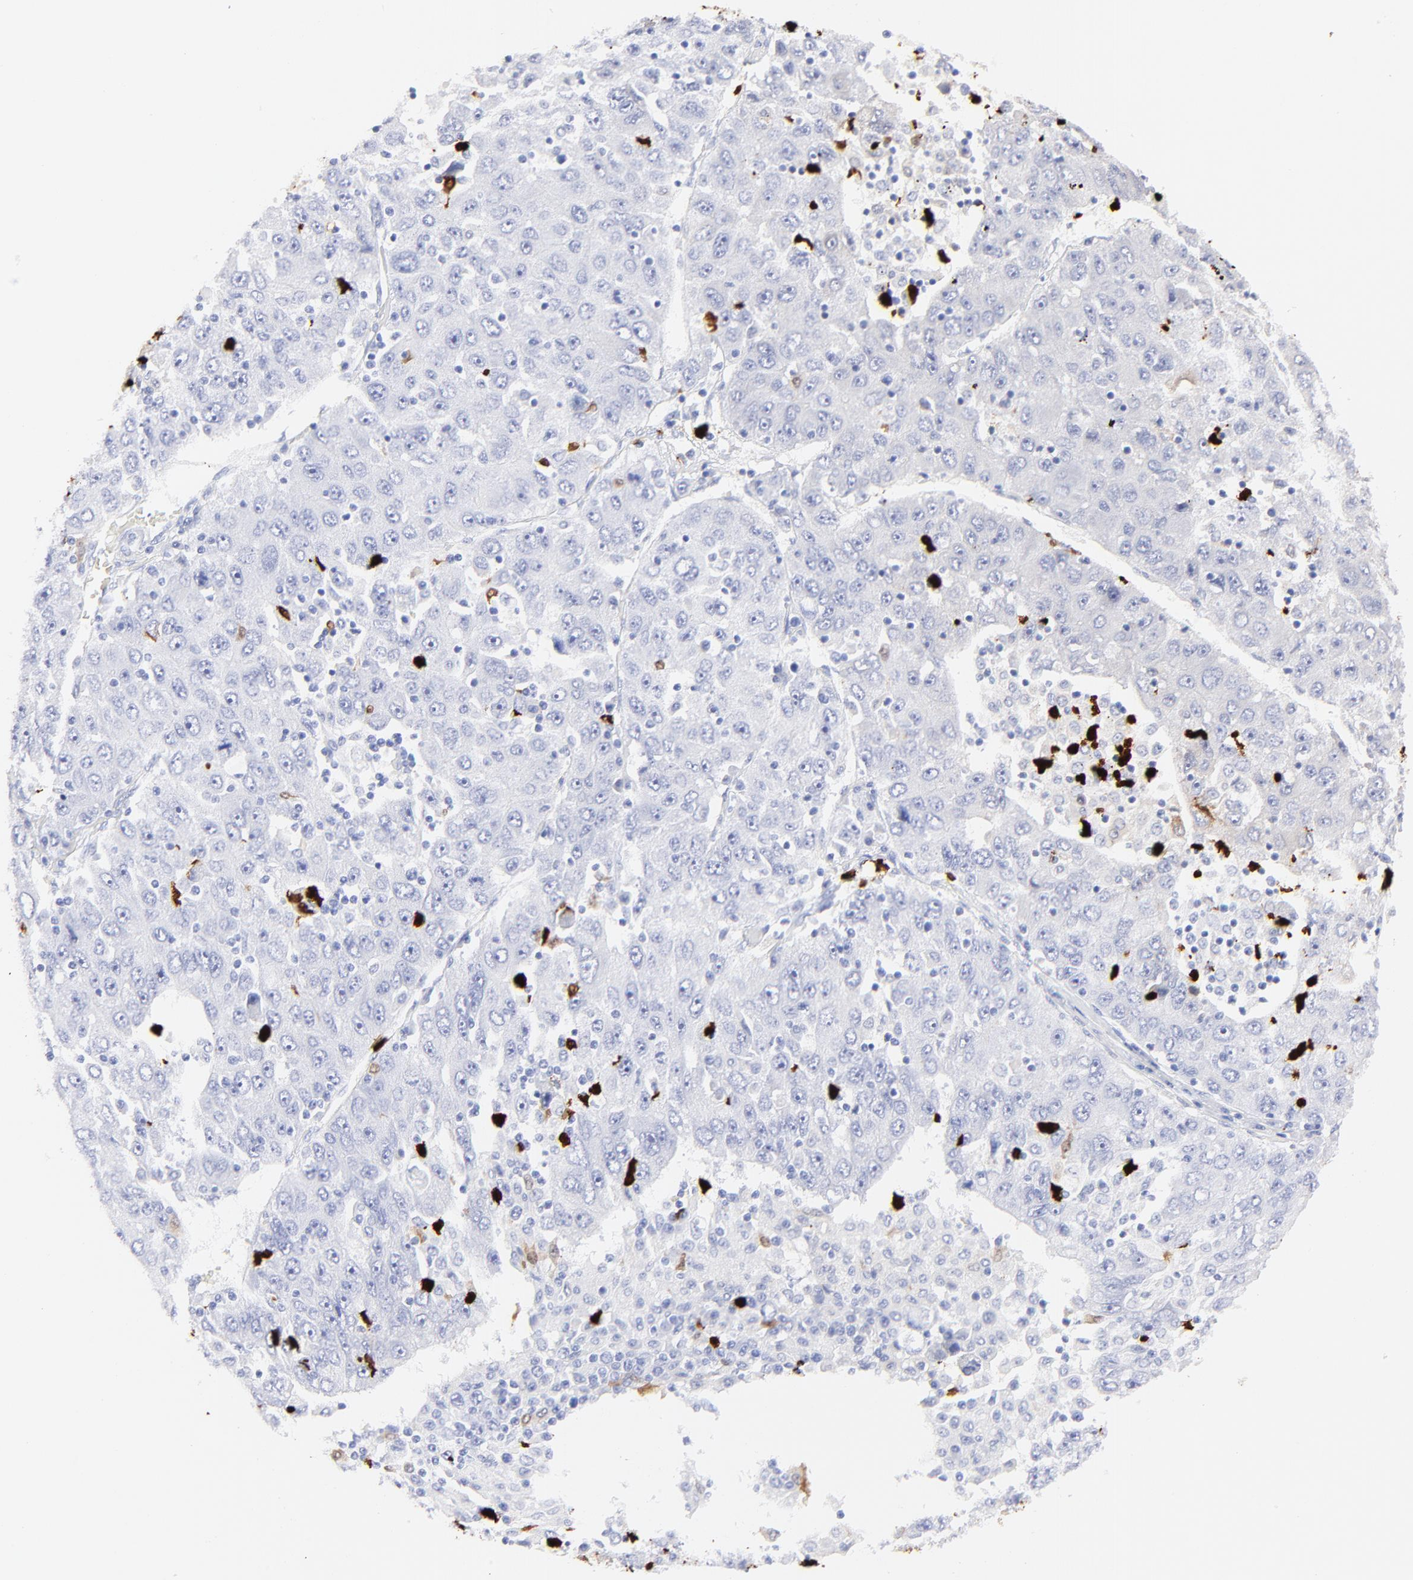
{"staining": {"intensity": "negative", "quantity": "none", "location": "none"}, "tissue": "liver cancer", "cell_type": "Tumor cells", "image_type": "cancer", "snomed": [{"axis": "morphology", "description": "Carcinoma, Hepatocellular, NOS"}, {"axis": "topography", "description": "Liver"}], "caption": "Immunohistochemistry (IHC) image of neoplastic tissue: liver cancer stained with DAB shows no significant protein positivity in tumor cells.", "gene": "S100A12", "patient": {"sex": "male", "age": 49}}